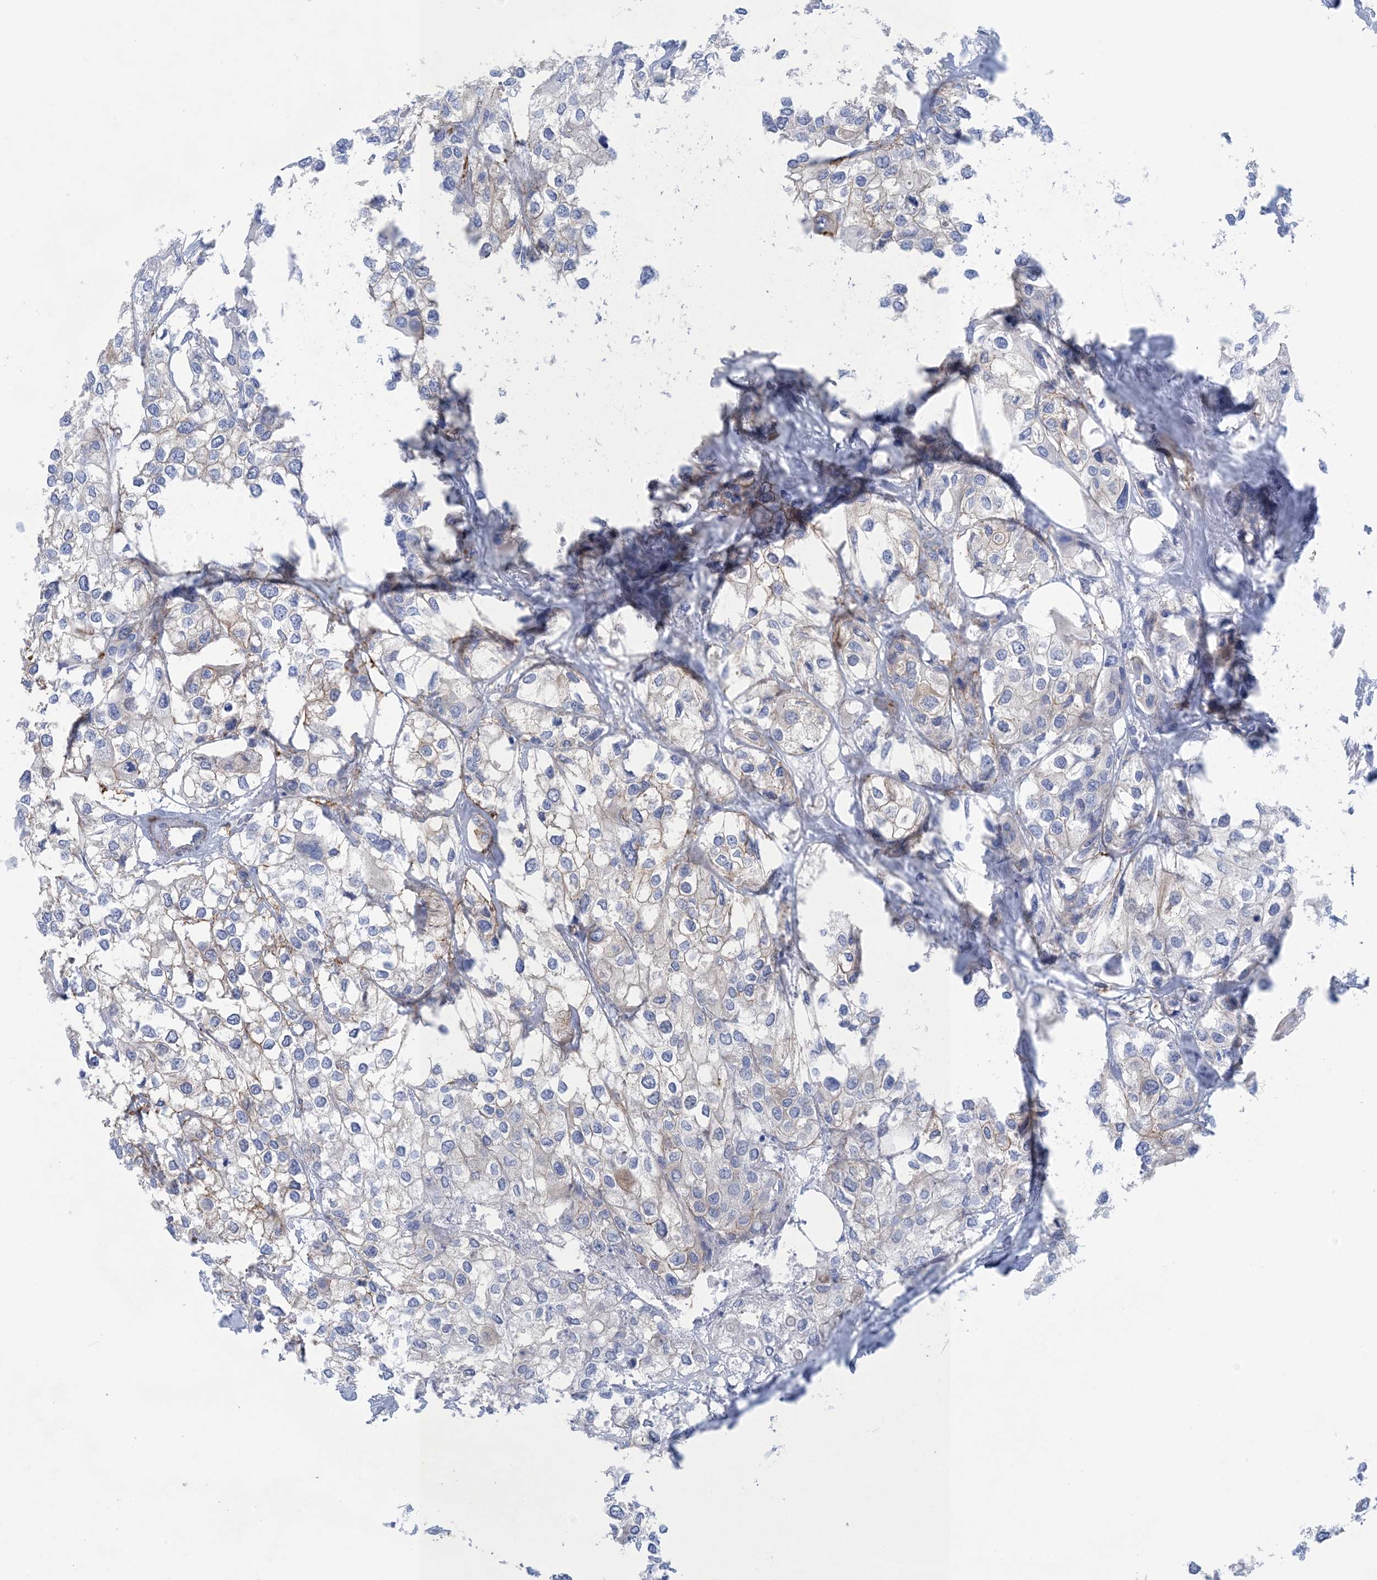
{"staining": {"intensity": "moderate", "quantity": "<25%", "location": "cytoplasmic/membranous"}, "tissue": "urothelial cancer", "cell_type": "Tumor cells", "image_type": "cancer", "snomed": [{"axis": "morphology", "description": "Urothelial carcinoma, High grade"}, {"axis": "topography", "description": "Urinary bladder"}], "caption": "DAB (3,3'-diaminobenzidine) immunohistochemical staining of human high-grade urothelial carcinoma displays moderate cytoplasmic/membranous protein staining in about <25% of tumor cells.", "gene": "SHANK1", "patient": {"sex": "male", "age": 64}}